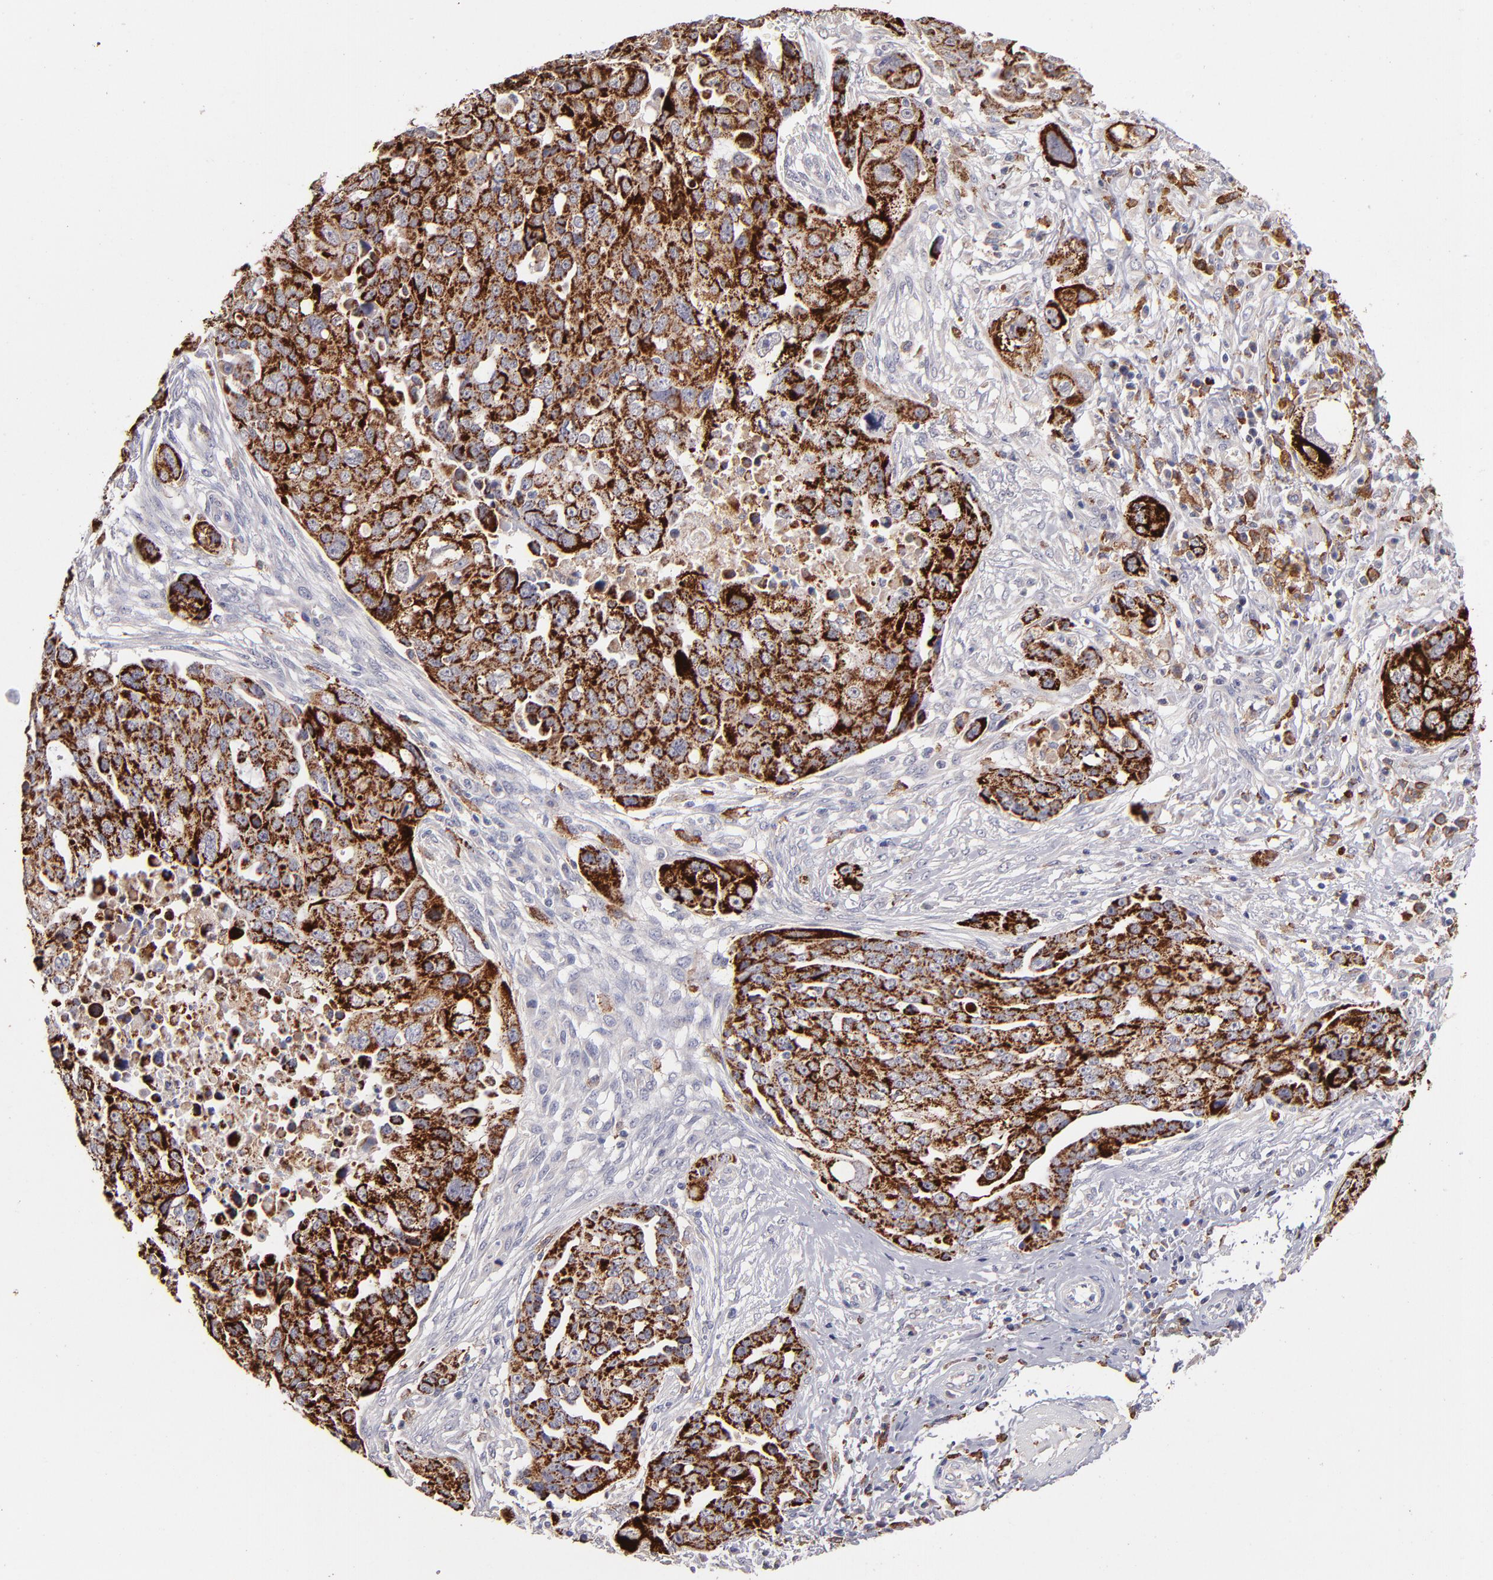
{"staining": {"intensity": "strong", "quantity": ">75%", "location": "cytoplasmic/membranous"}, "tissue": "ovarian cancer", "cell_type": "Tumor cells", "image_type": "cancer", "snomed": [{"axis": "morphology", "description": "Carcinoma, endometroid"}, {"axis": "topography", "description": "Ovary"}], "caption": "Ovarian cancer stained with immunohistochemistry reveals strong cytoplasmic/membranous expression in about >75% of tumor cells.", "gene": "GLDC", "patient": {"sex": "female", "age": 75}}